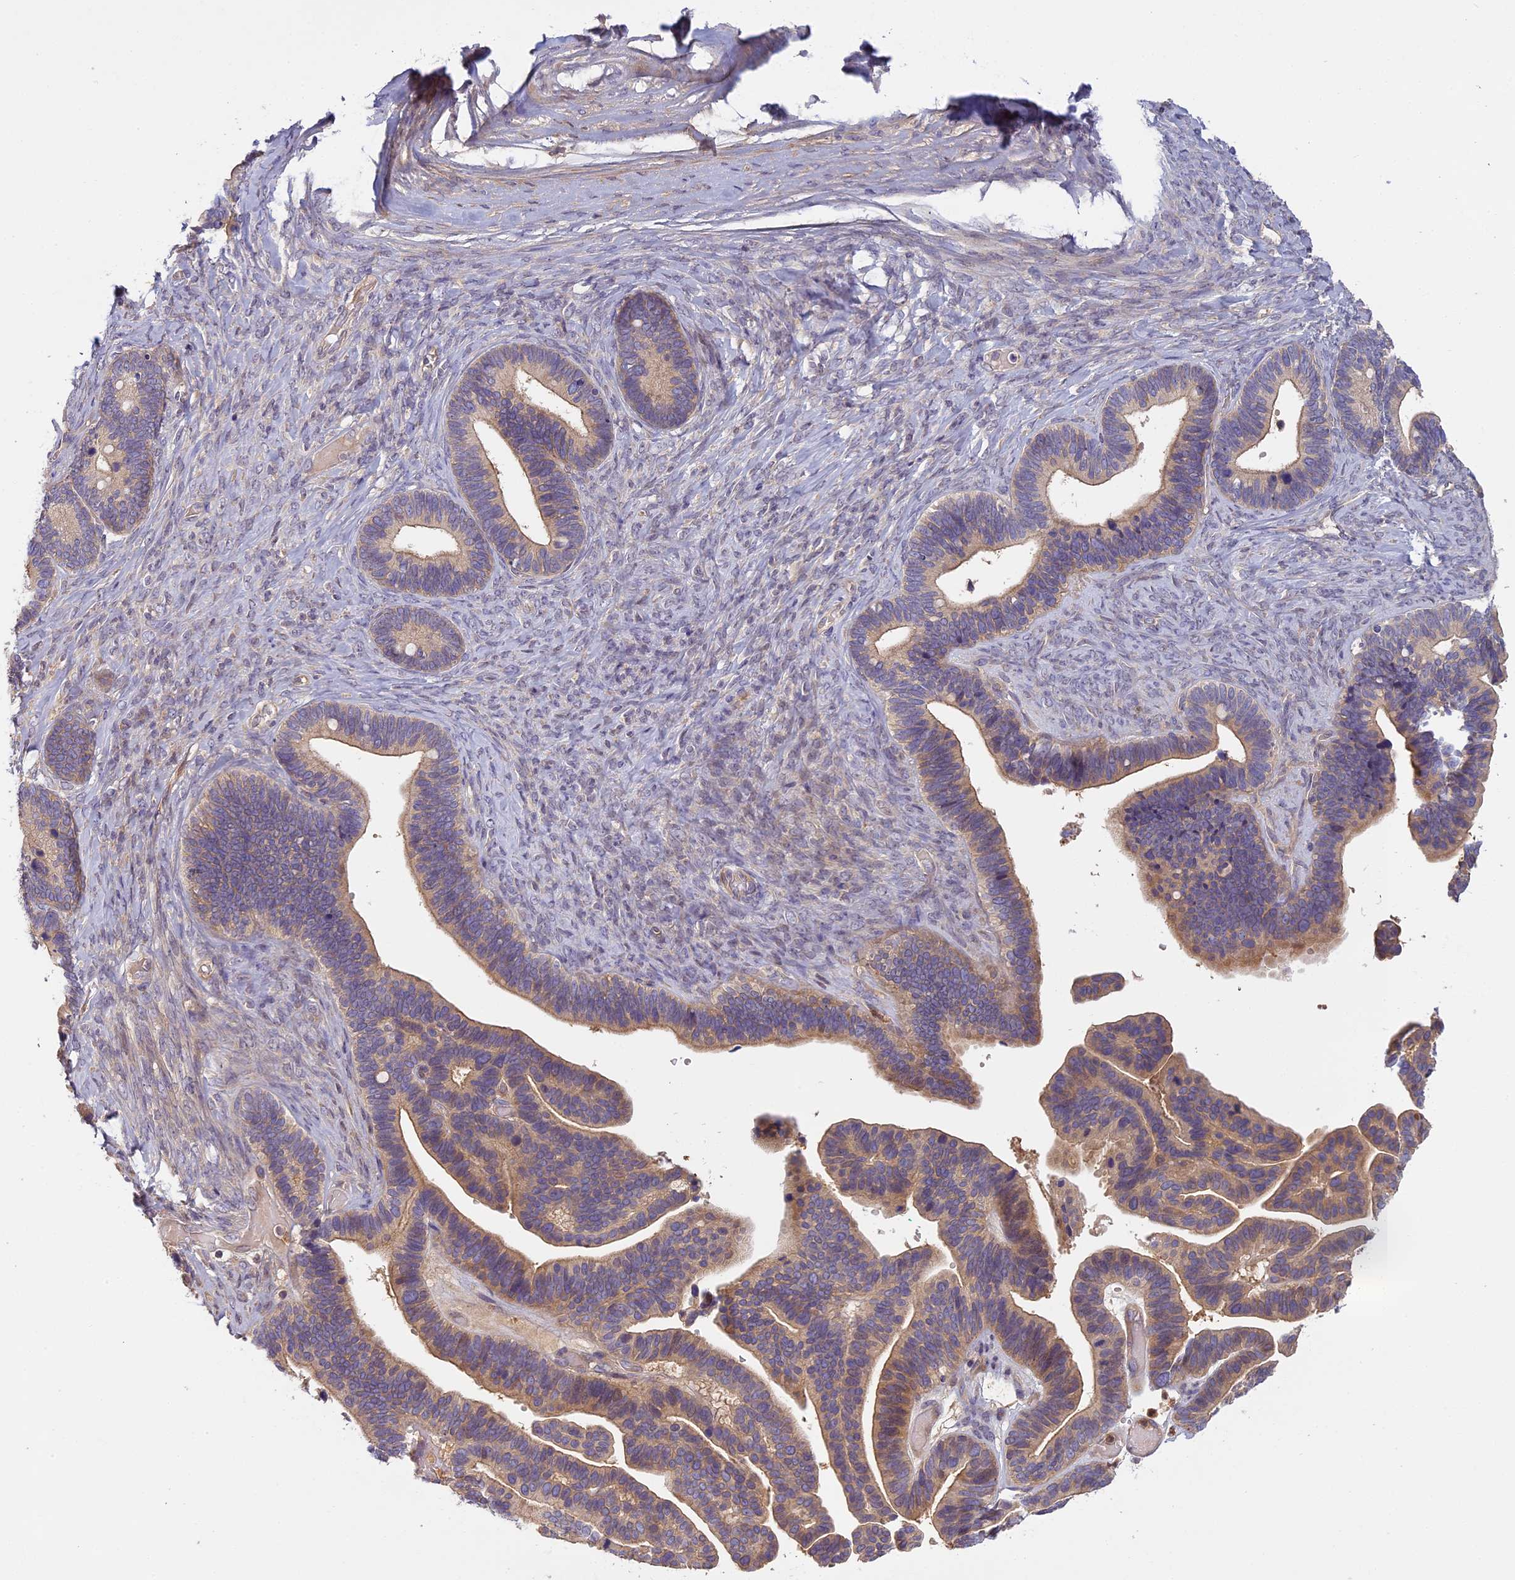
{"staining": {"intensity": "moderate", "quantity": "25%-75%", "location": "cytoplasmic/membranous"}, "tissue": "ovarian cancer", "cell_type": "Tumor cells", "image_type": "cancer", "snomed": [{"axis": "morphology", "description": "Cystadenocarcinoma, serous, NOS"}, {"axis": "topography", "description": "Ovary"}], "caption": "Moderate cytoplasmic/membranous positivity is present in about 25%-75% of tumor cells in ovarian cancer (serous cystadenocarcinoma). (DAB = brown stain, brightfield microscopy at high magnification).", "gene": "AP4E1", "patient": {"sex": "female", "age": 56}}